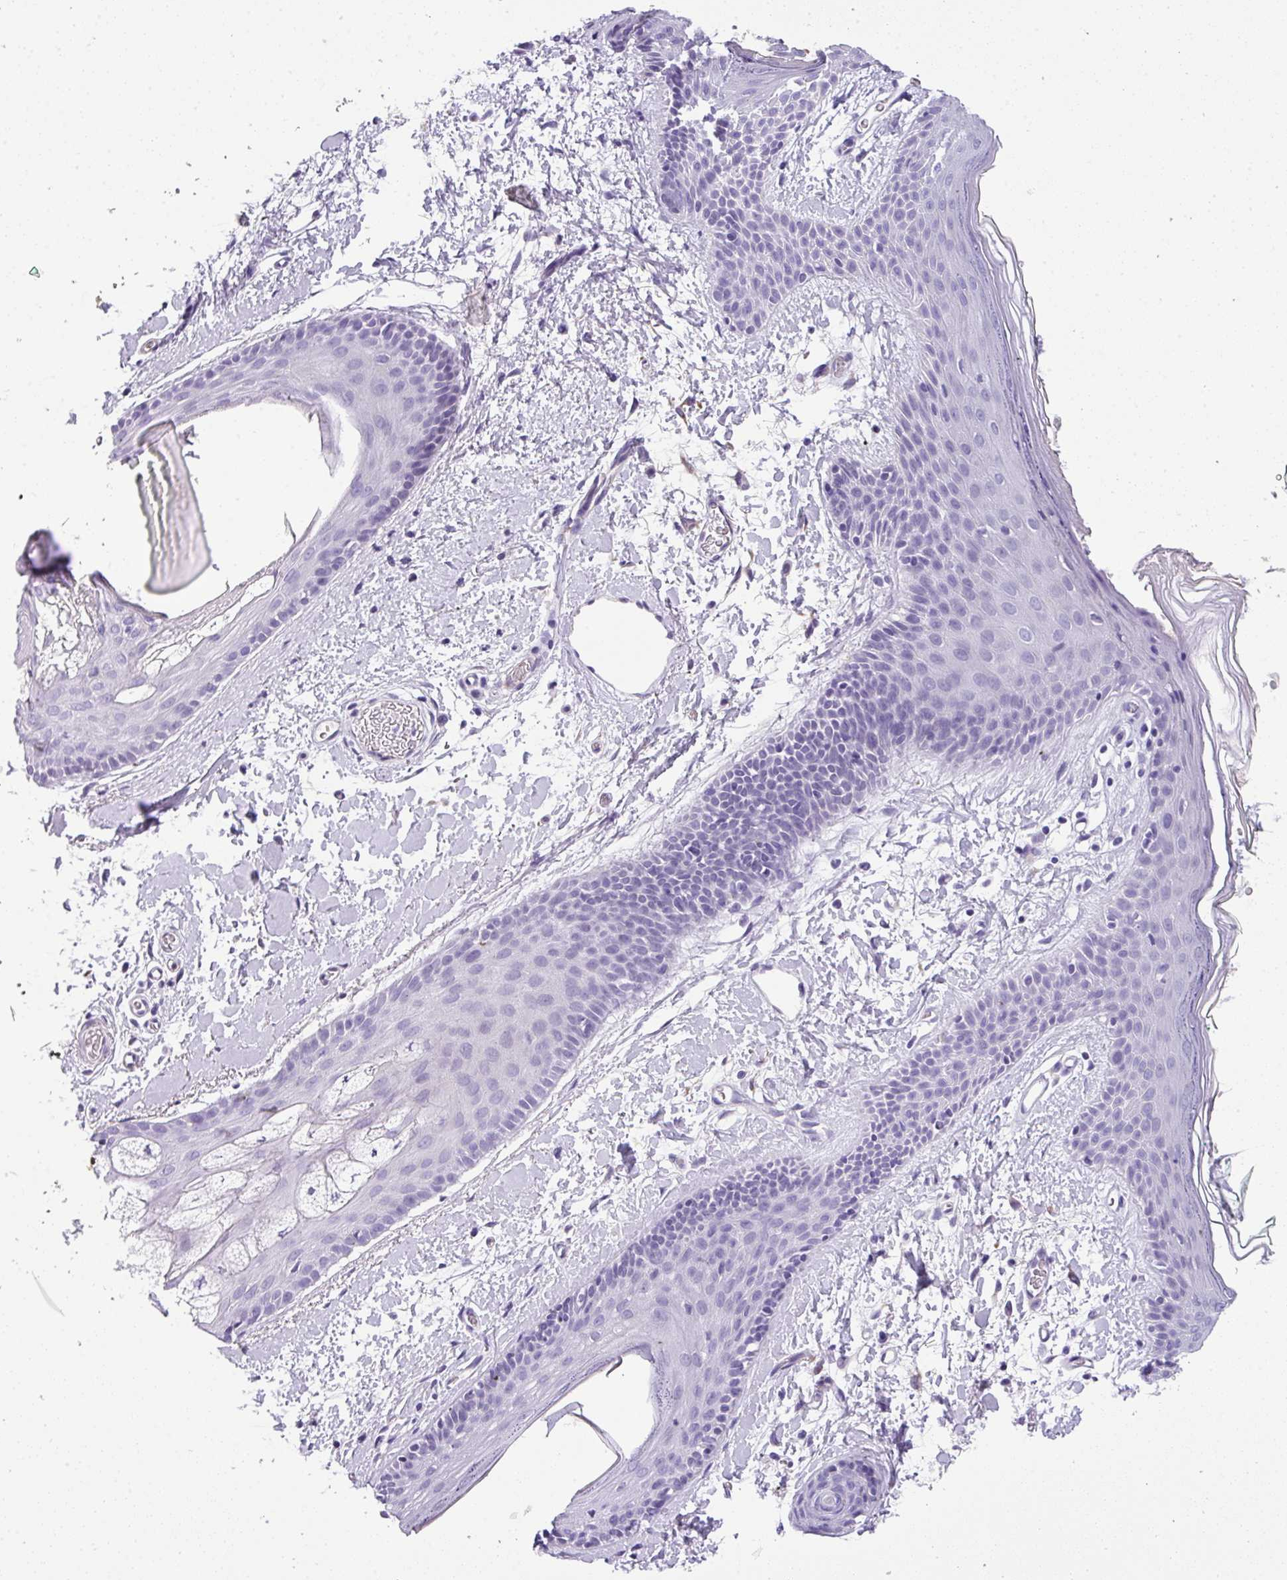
{"staining": {"intensity": "negative", "quantity": "none", "location": "none"}, "tissue": "skin", "cell_type": "Fibroblasts", "image_type": "normal", "snomed": [{"axis": "morphology", "description": "Normal tissue, NOS"}, {"axis": "topography", "description": "Skin"}], "caption": "Immunohistochemistry (IHC) of benign human skin displays no staining in fibroblasts.", "gene": "MUC21", "patient": {"sex": "male", "age": 79}}